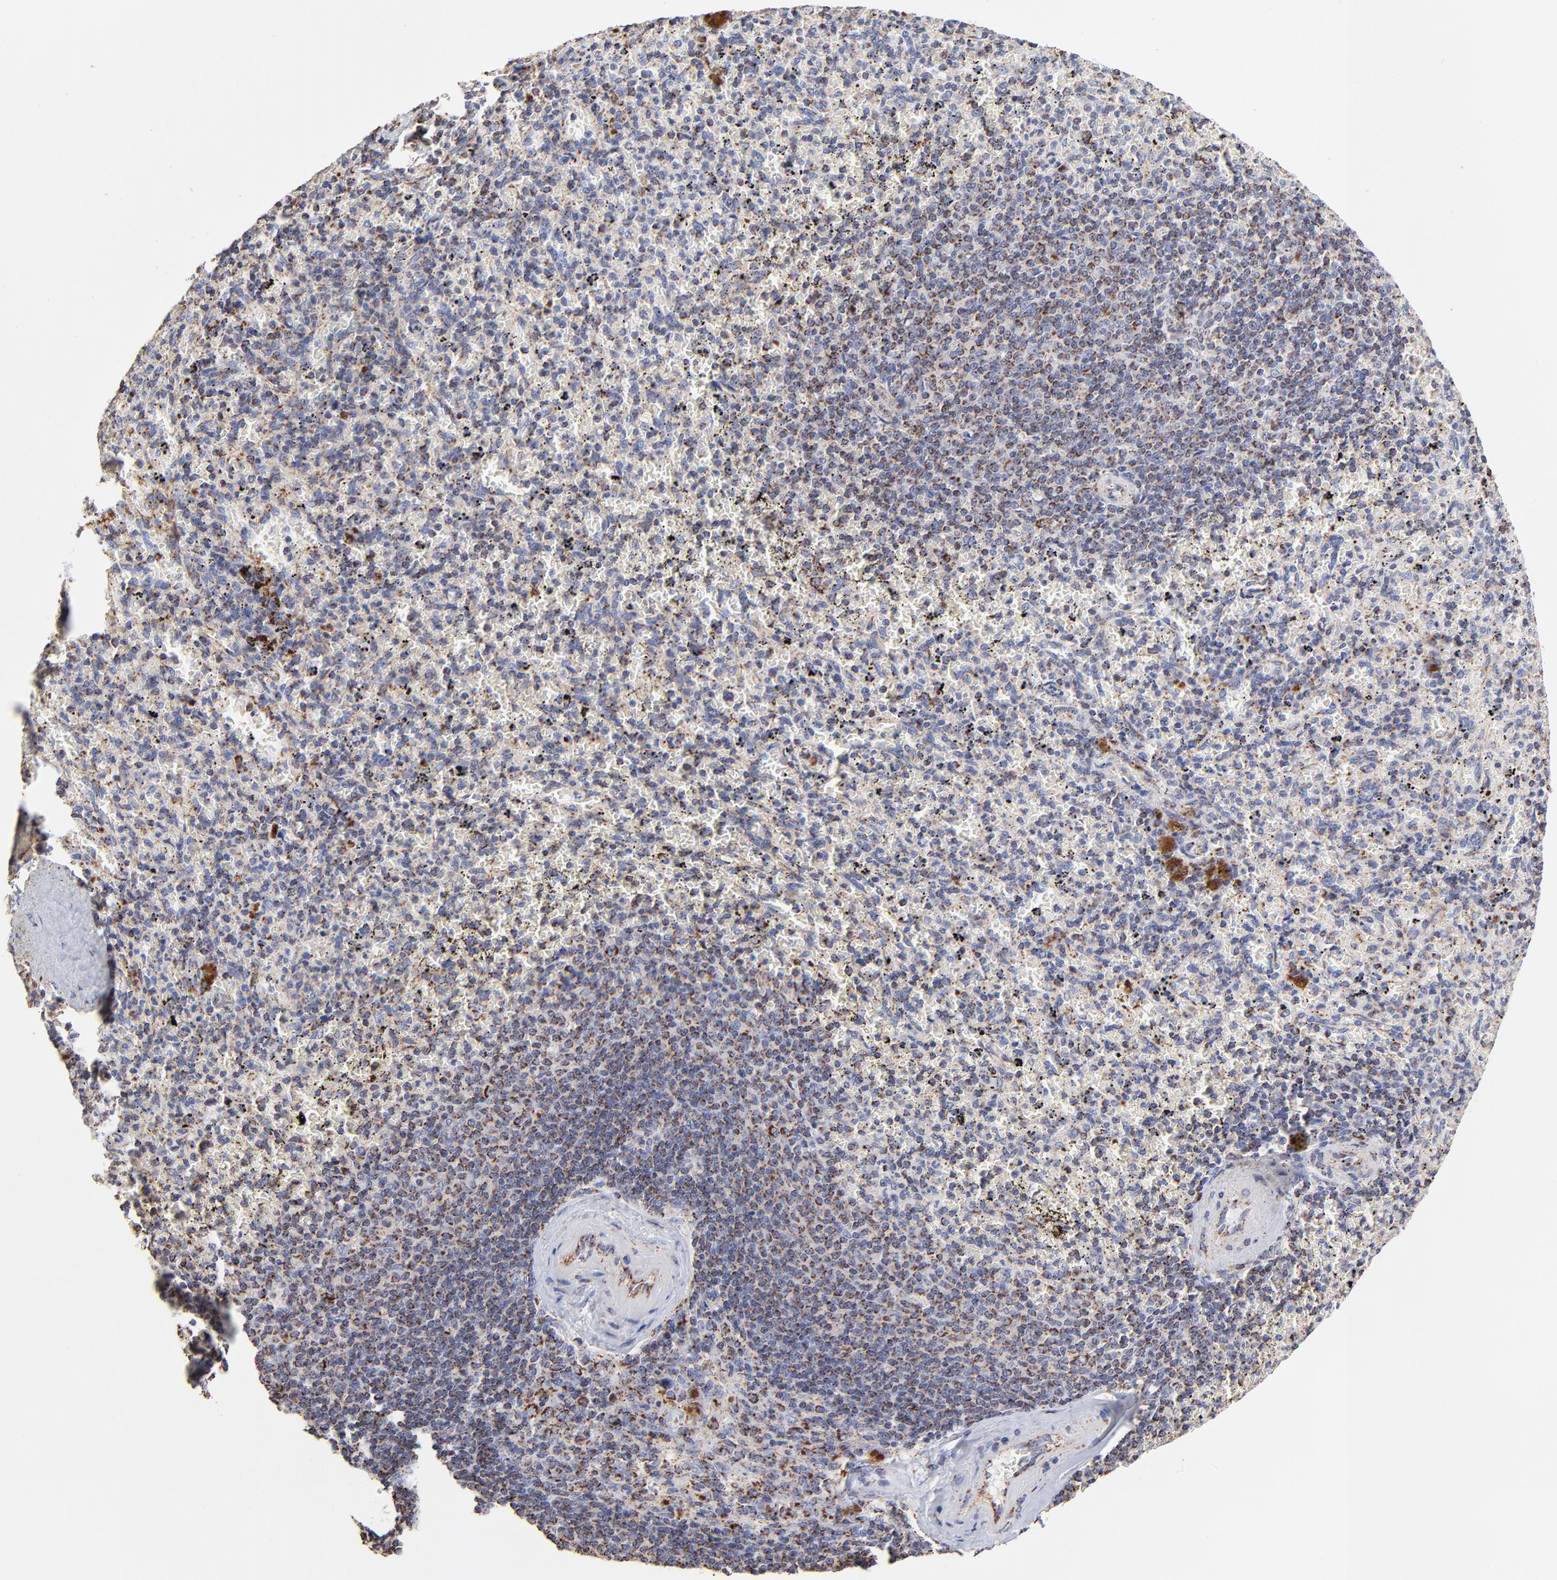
{"staining": {"intensity": "weak", "quantity": "<25%", "location": "cytoplasmic/membranous"}, "tissue": "spleen", "cell_type": "Cells in red pulp", "image_type": "normal", "snomed": [{"axis": "morphology", "description": "Normal tissue, NOS"}, {"axis": "topography", "description": "Spleen"}], "caption": "This photomicrograph is of normal spleen stained with immunohistochemistry to label a protein in brown with the nuclei are counter-stained blue. There is no positivity in cells in red pulp.", "gene": "SSBP1", "patient": {"sex": "female", "age": 43}}